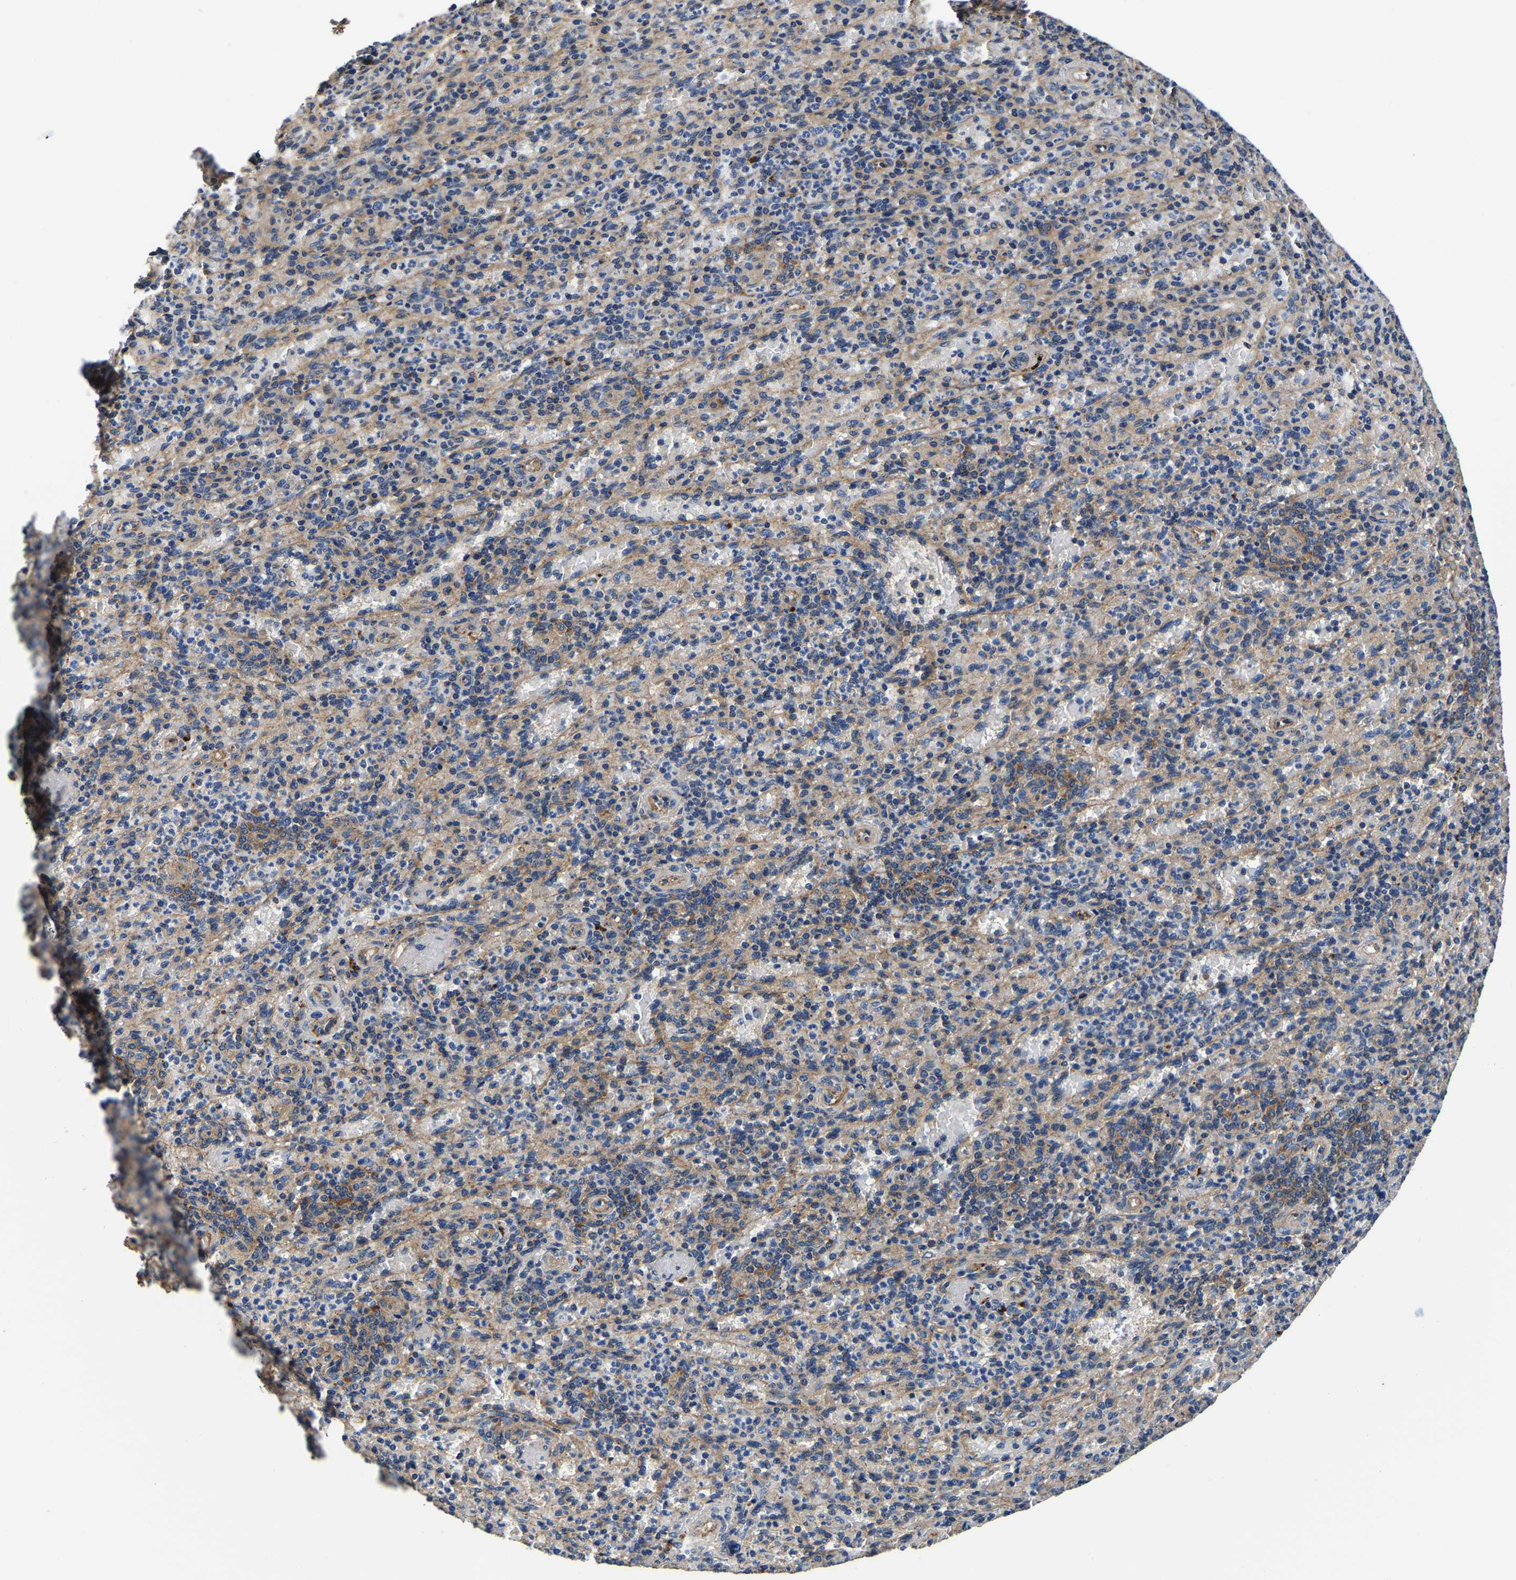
{"staining": {"intensity": "weak", "quantity": "25%-75%", "location": "cytoplasmic/membranous"}, "tissue": "spleen", "cell_type": "Cells in red pulp", "image_type": "normal", "snomed": [{"axis": "morphology", "description": "Normal tissue, NOS"}, {"axis": "topography", "description": "Spleen"}], "caption": "Immunohistochemical staining of normal spleen displays low levels of weak cytoplasmic/membranous staining in about 25%-75% of cells in red pulp. (DAB (3,3'-diaminobenzidine) IHC, brown staining for protein, blue staining for nuclei).", "gene": "SH3GLB1", "patient": {"sex": "female", "age": 74}}